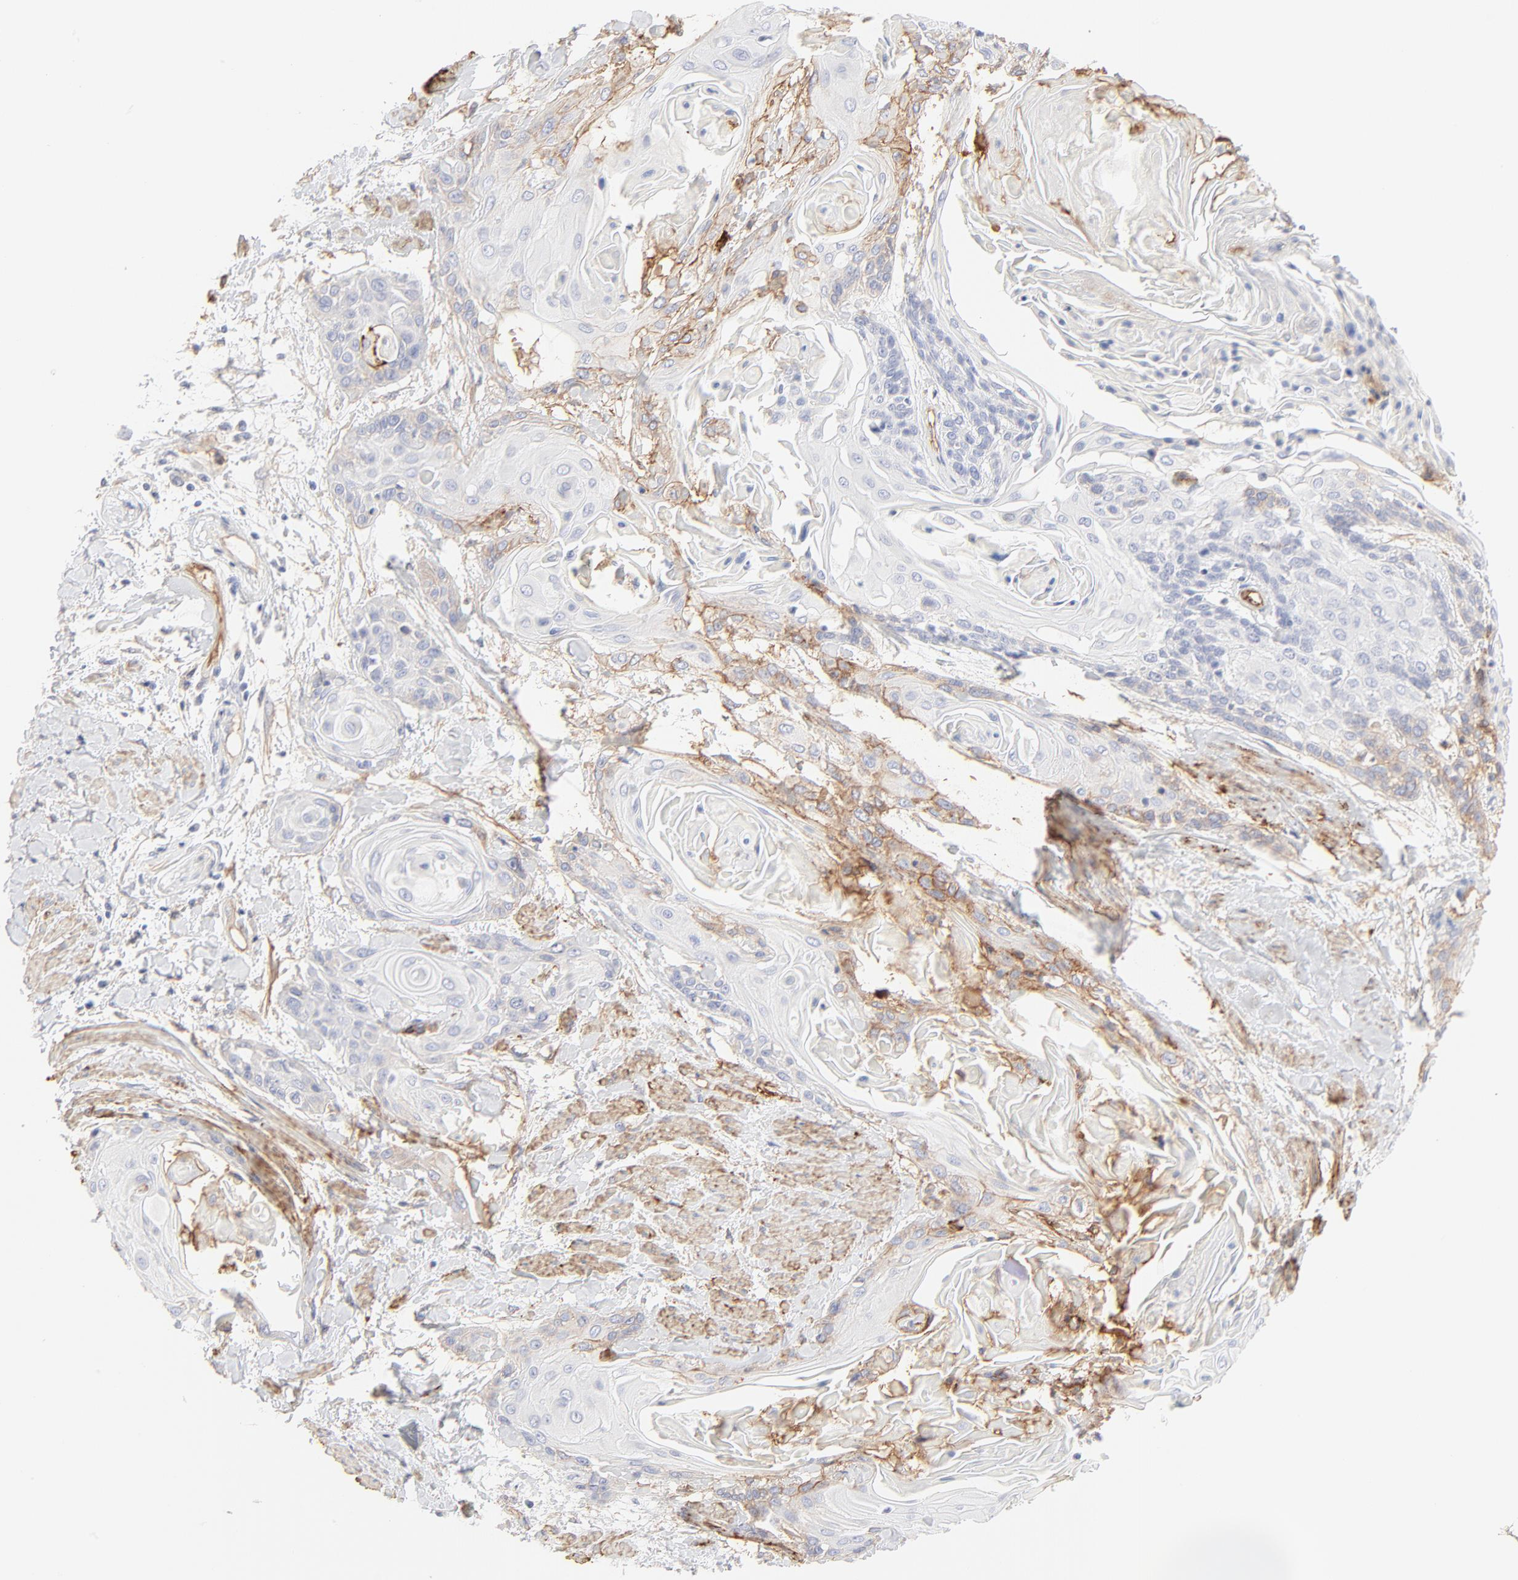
{"staining": {"intensity": "negative", "quantity": "none", "location": "none"}, "tissue": "cervical cancer", "cell_type": "Tumor cells", "image_type": "cancer", "snomed": [{"axis": "morphology", "description": "Squamous cell carcinoma, NOS"}, {"axis": "topography", "description": "Cervix"}], "caption": "Micrograph shows no significant protein expression in tumor cells of squamous cell carcinoma (cervical).", "gene": "ITGA5", "patient": {"sex": "female", "age": 57}}